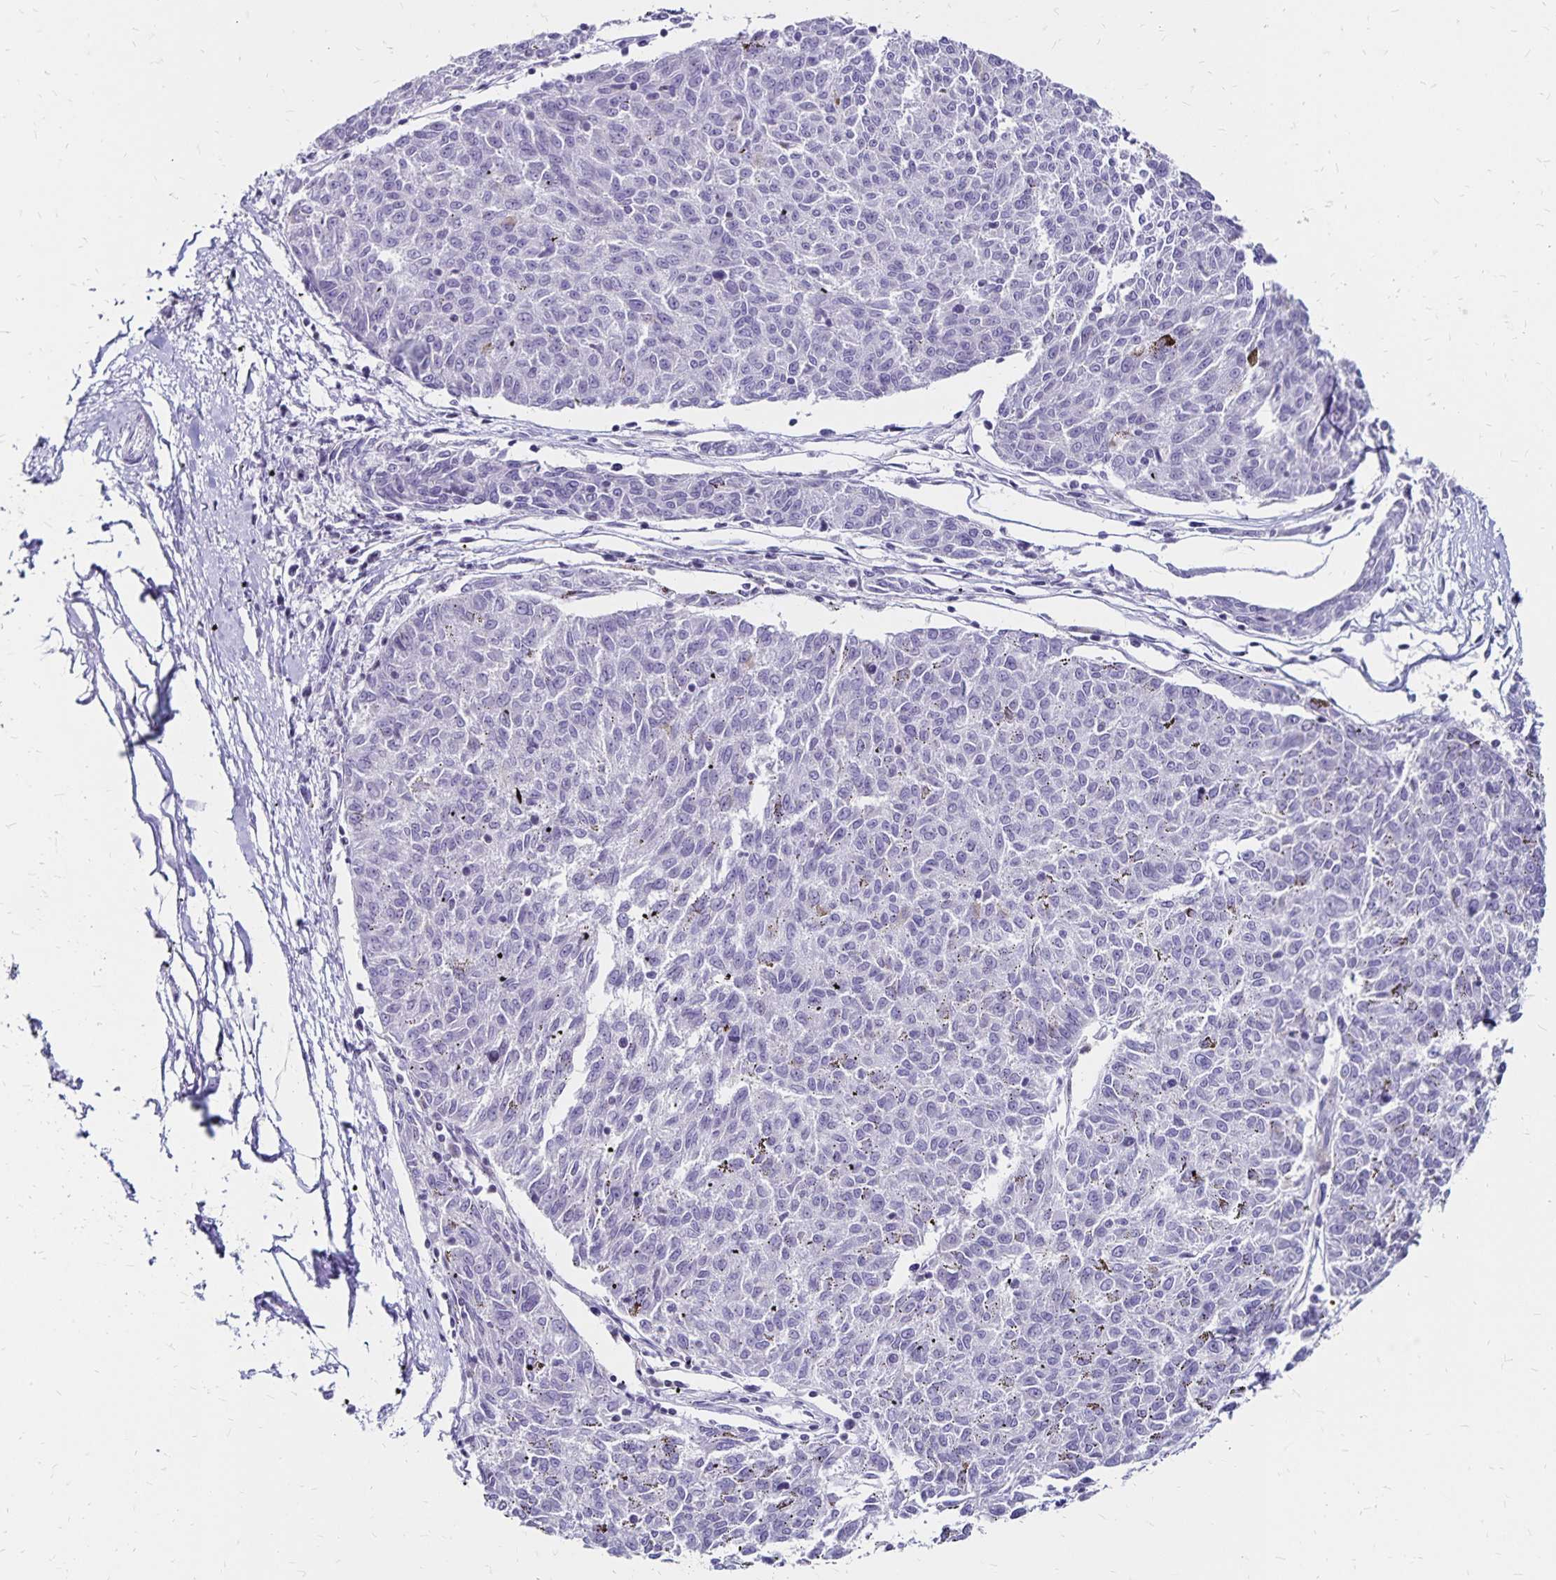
{"staining": {"intensity": "negative", "quantity": "none", "location": "none"}, "tissue": "melanoma", "cell_type": "Tumor cells", "image_type": "cancer", "snomed": [{"axis": "morphology", "description": "Malignant melanoma, NOS"}, {"axis": "topography", "description": "Skin"}], "caption": "Immunohistochemistry micrograph of malignant melanoma stained for a protein (brown), which reveals no positivity in tumor cells.", "gene": "IKZF1", "patient": {"sex": "female", "age": 72}}